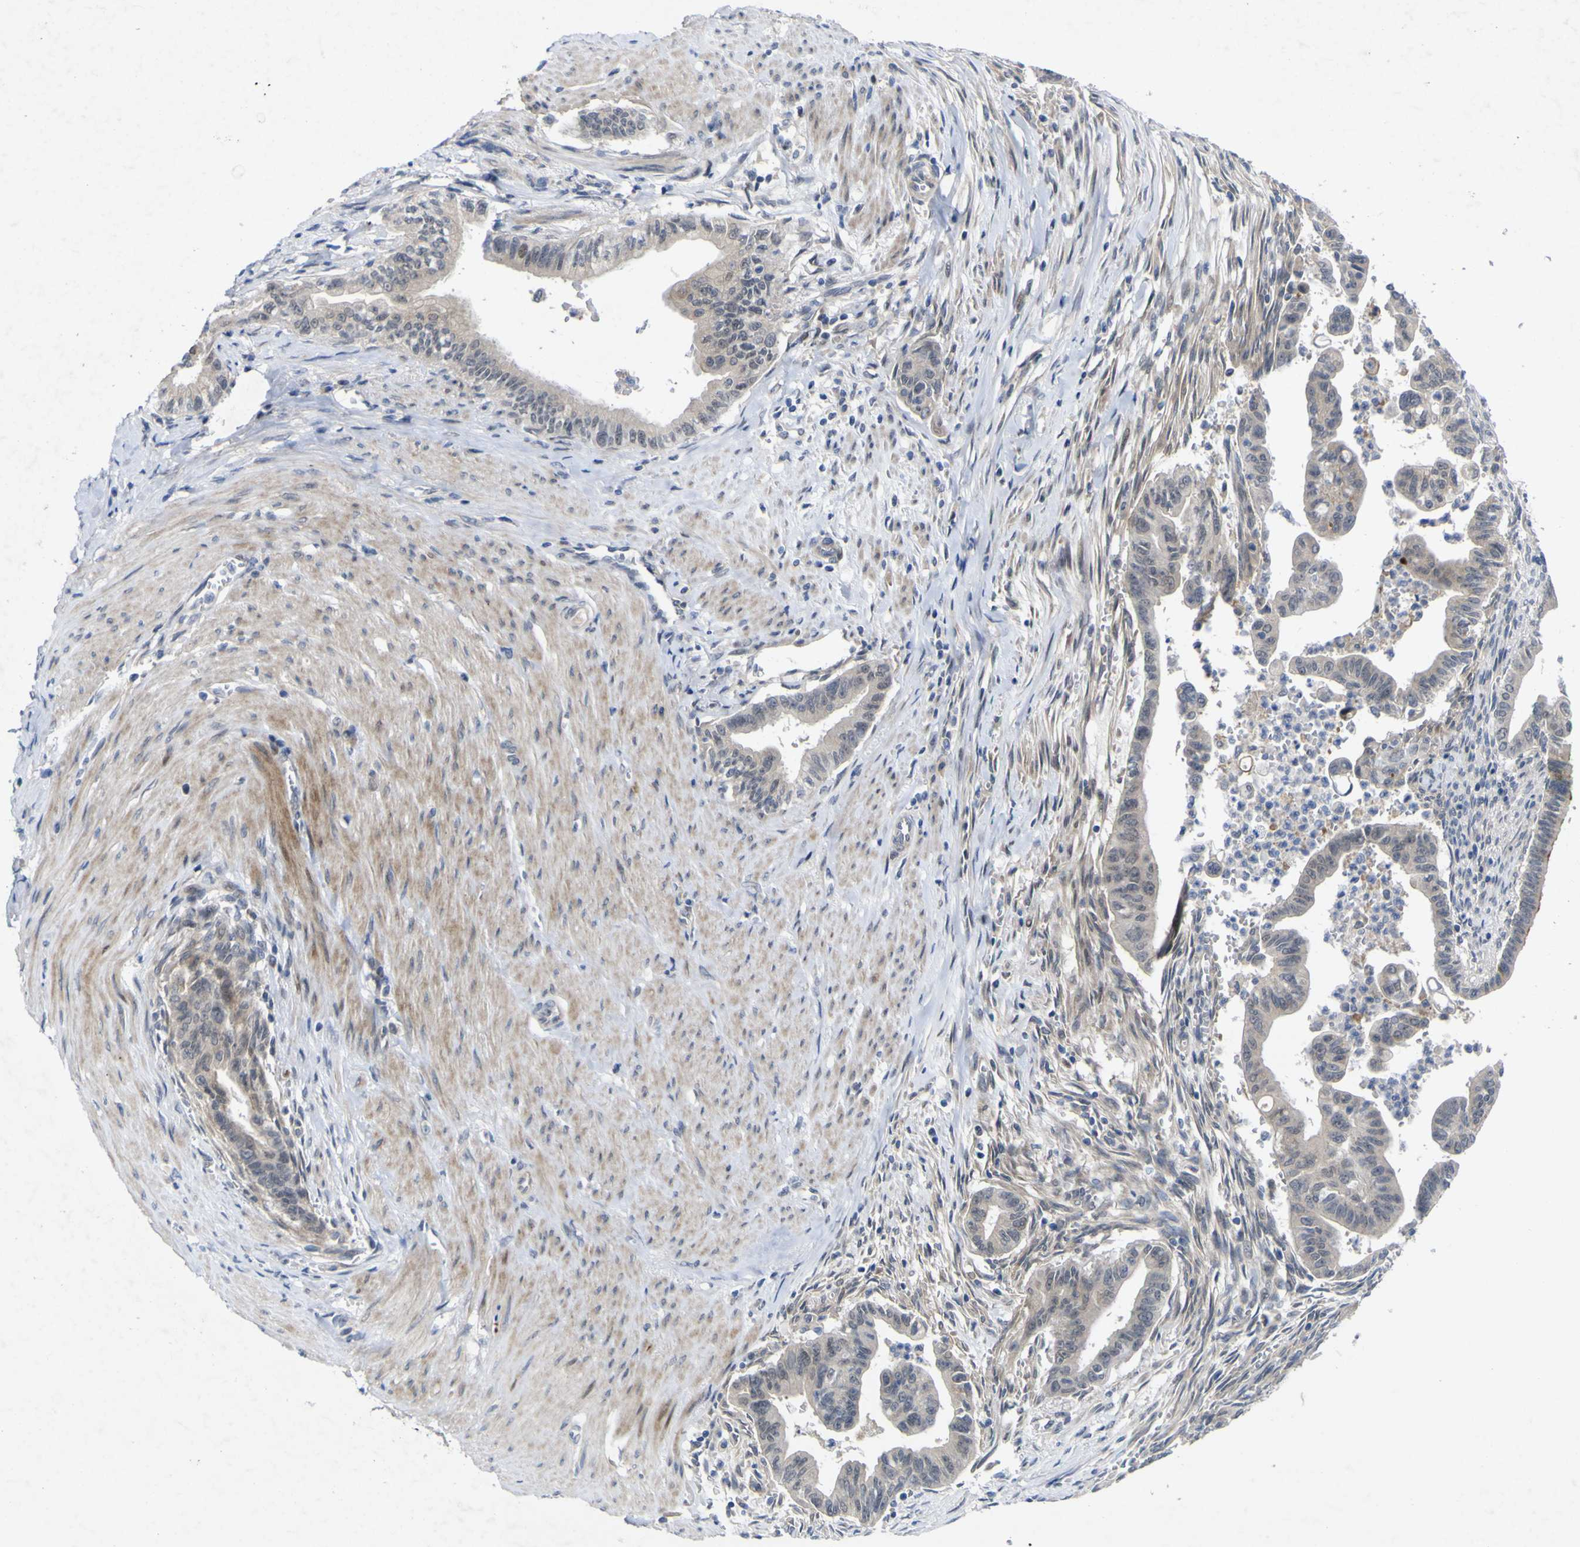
{"staining": {"intensity": "negative", "quantity": "none", "location": "none"}, "tissue": "pancreatic cancer", "cell_type": "Tumor cells", "image_type": "cancer", "snomed": [{"axis": "morphology", "description": "Adenocarcinoma, NOS"}, {"axis": "topography", "description": "Pancreas"}], "caption": "IHC image of pancreatic cancer (adenocarcinoma) stained for a protein (brown), which displays no staining in tumor cells.", "gene": "NAV1", "patient": {"sex": "male", "age": 70}}